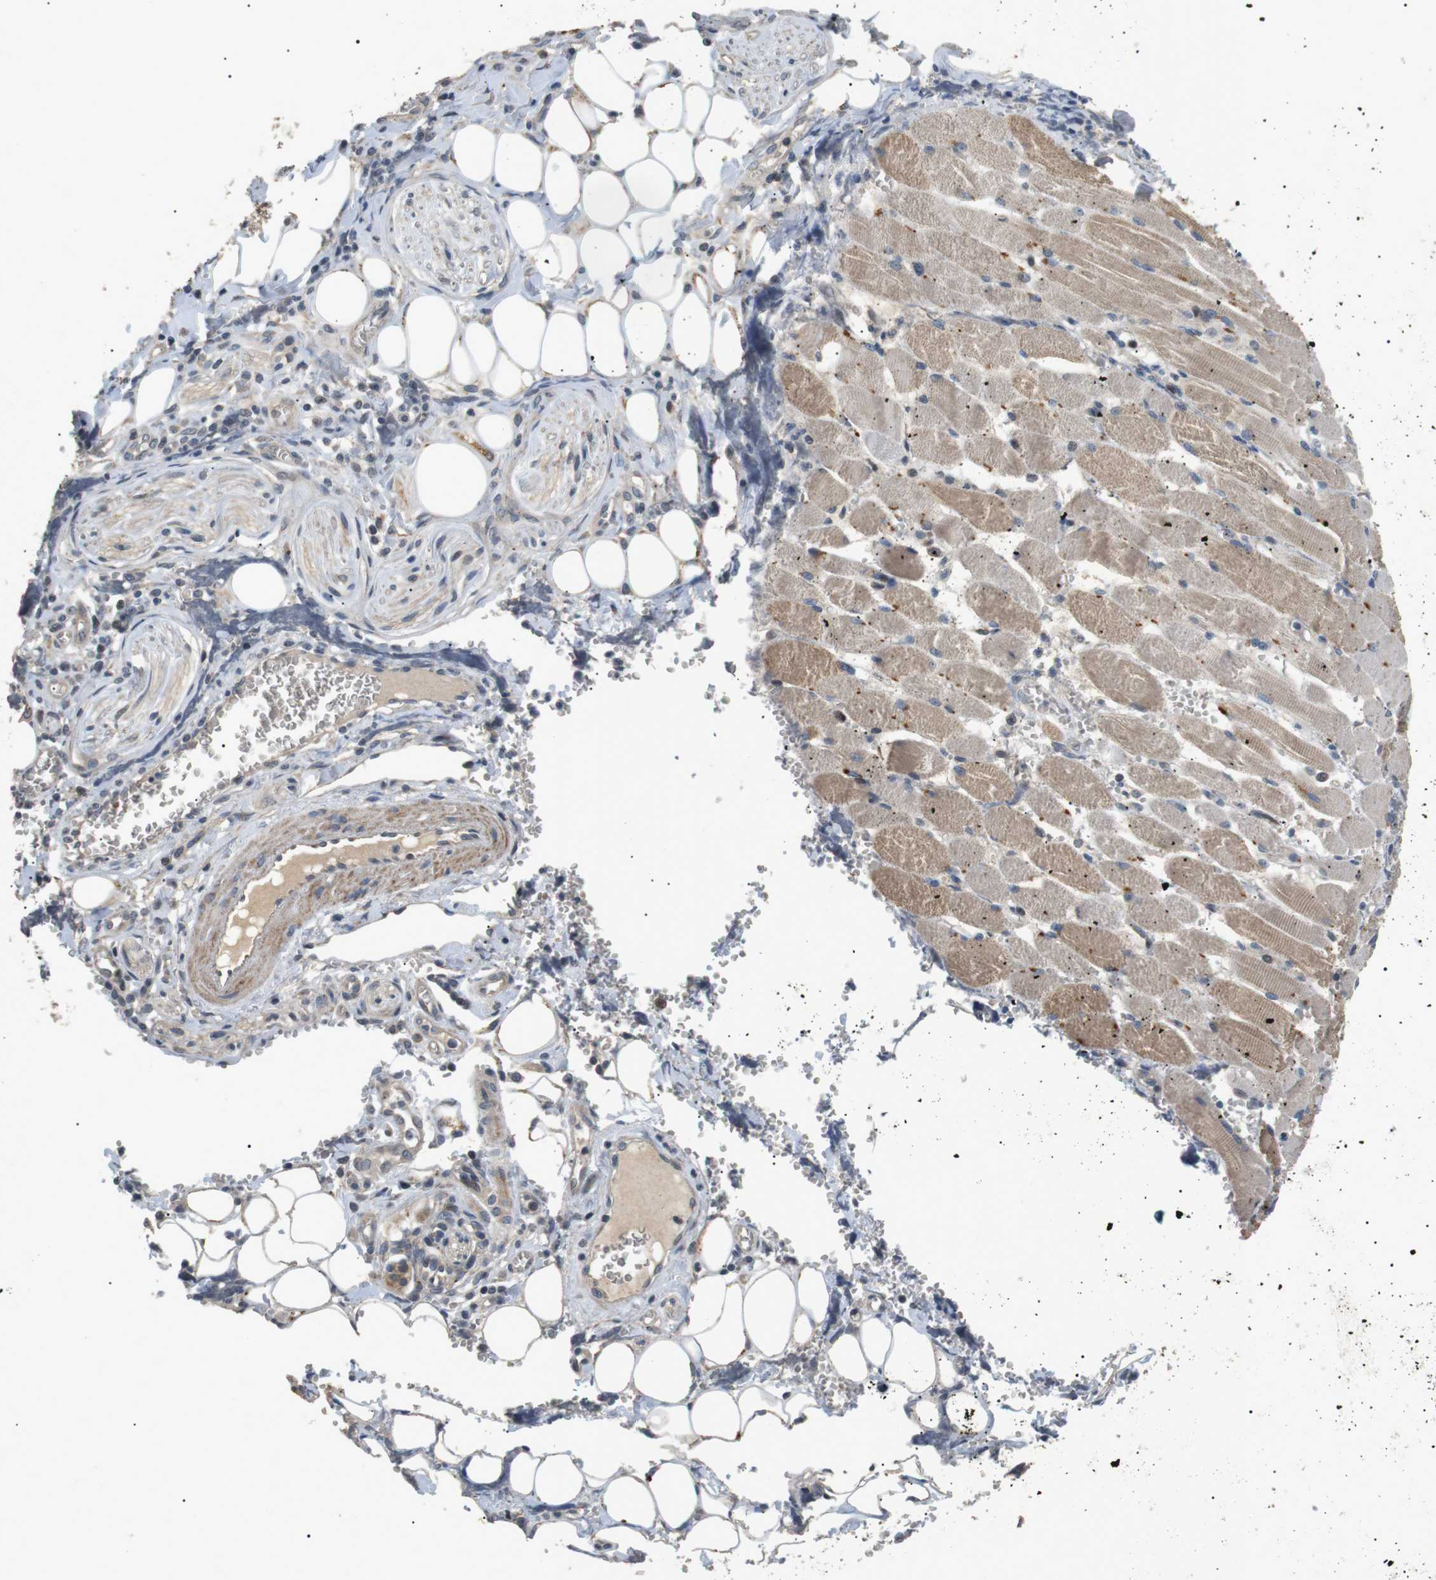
{"staining": {"intensity": "negative", "quantity": "none", "location": "none"}, "tissue": "adipose tissue", "cell_type": "Adipocytes", "image_type": "normal", "snomed": [{"axis": "morphology", "description": "Squamous cell carcinoma, NOS"}, {"axis": "topography", "description": "Oral tissue"}, {"axis": "topography", "description": "Head-Neck"}], "caption": "This is a image of immunohistochemistry staining of unremarkable adipose tissue, which shows no staining in adipocytes.", "gene": "HSPA13", "patient": {"sex": "female", "age": 50}}